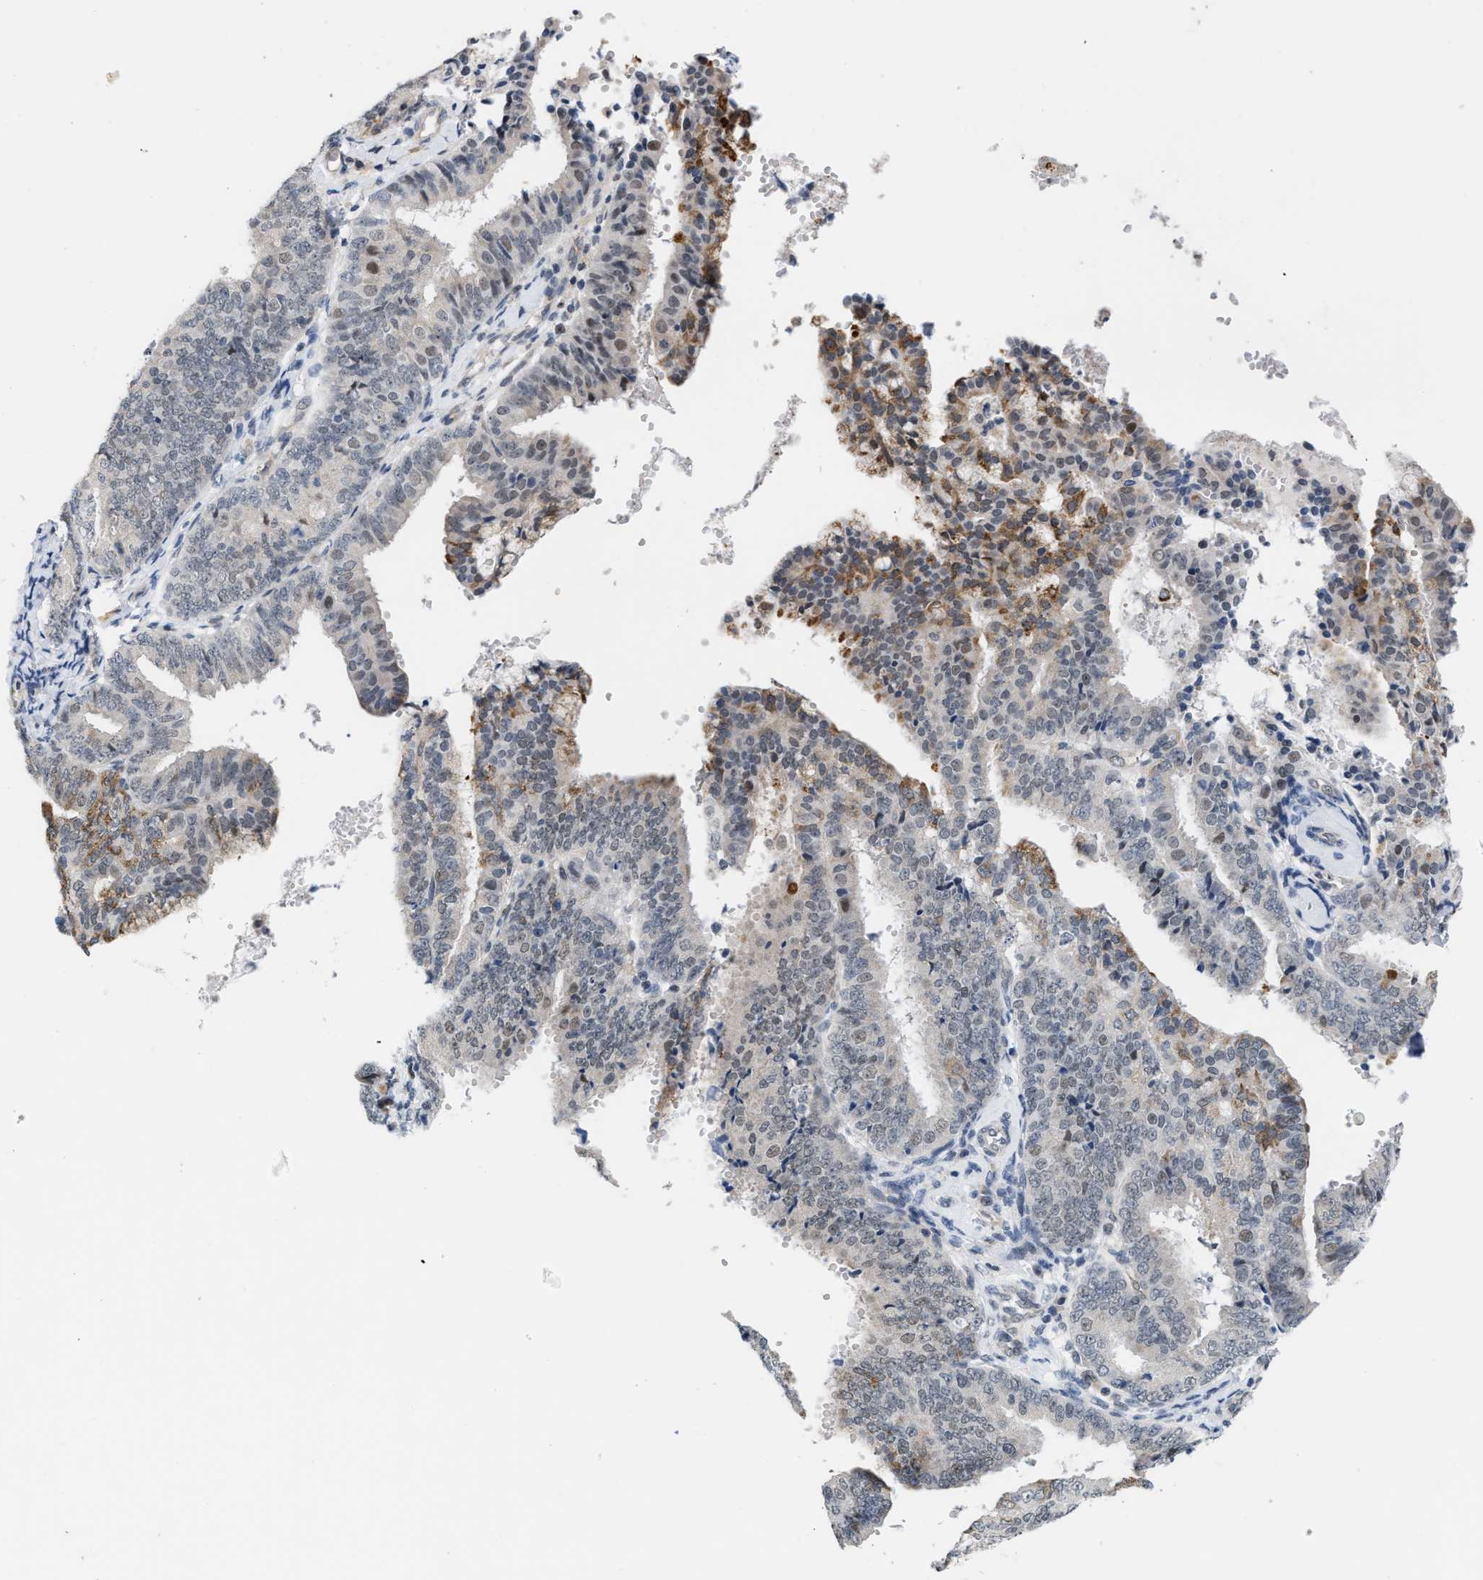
{"staining": {"intensity": "moderate", "quantity": "<25%", "location": "cytoplasmic/membranous"}, "tissue": "endometrial cancer", "cell_type": "Tumor cells", "image_type": "cancer", "snomed": [{"axis": "morphology", "description": "Adenocarcinoma, NOS"}, {"axis": "topography", "description": "Endometrium"}], "caption": "Adenocarcinoma (endometrial) stained with immunohistochemistry (IHC) demonstrates moderate cytoplasmic/membranous staining in approximately <25% of tumor cells. The protein of interest is stained brown, and the nuclei are stained in blue (DAB IHC with brightfield microscopy, high magnification).", "gene": "TXNRD3", "patient": {"sex": "female", "age": 63}}